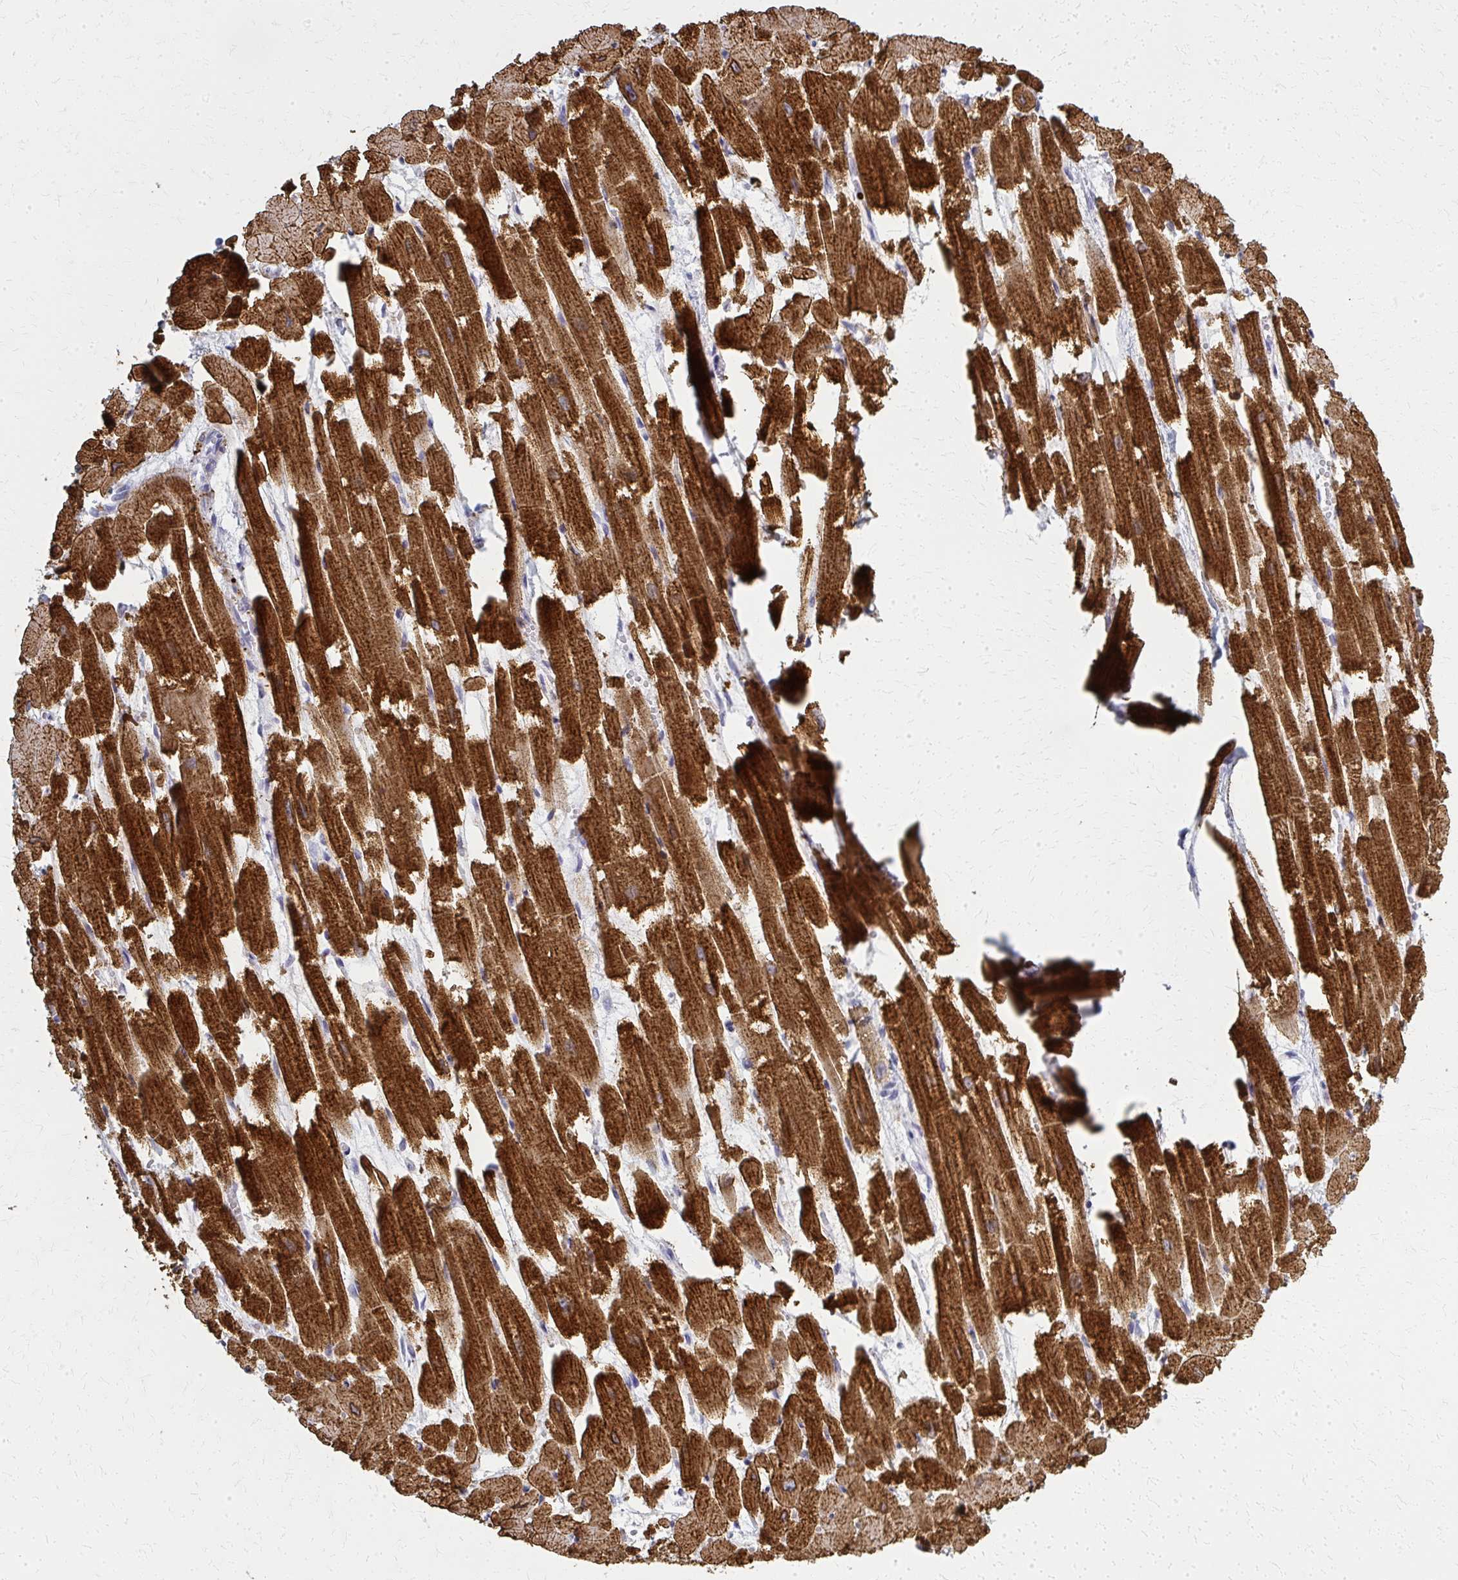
{"staining": {"intensity": "strong", "quantity": ">75%", "location": "cytoplasmic/membranous"}, "tissue": "heart muscle", "cell_type": "Cardiomyocytes", "image_type": "normal", "snomed": [{"axis": "morphology", "description": "Normal tissue, NOS"}, {"axis": "topography", "description": "Heart"}], "caption": "Immunohistochemistry (DAB (3,3'-diaminobenzidine)) staining of unremarkable heart muscle demonstrates strong cytoplasmic/membranous protein staining in about >75% of cardiomyocytes. The staining is performed using DAB (3,3'-diaminobenzidine) brown chromogen to label protein expression. The nuclei are counter-stained blue using hematoxylin.", "gene": "CASQ2", "patient": {"sex": "female", "age": 52}}